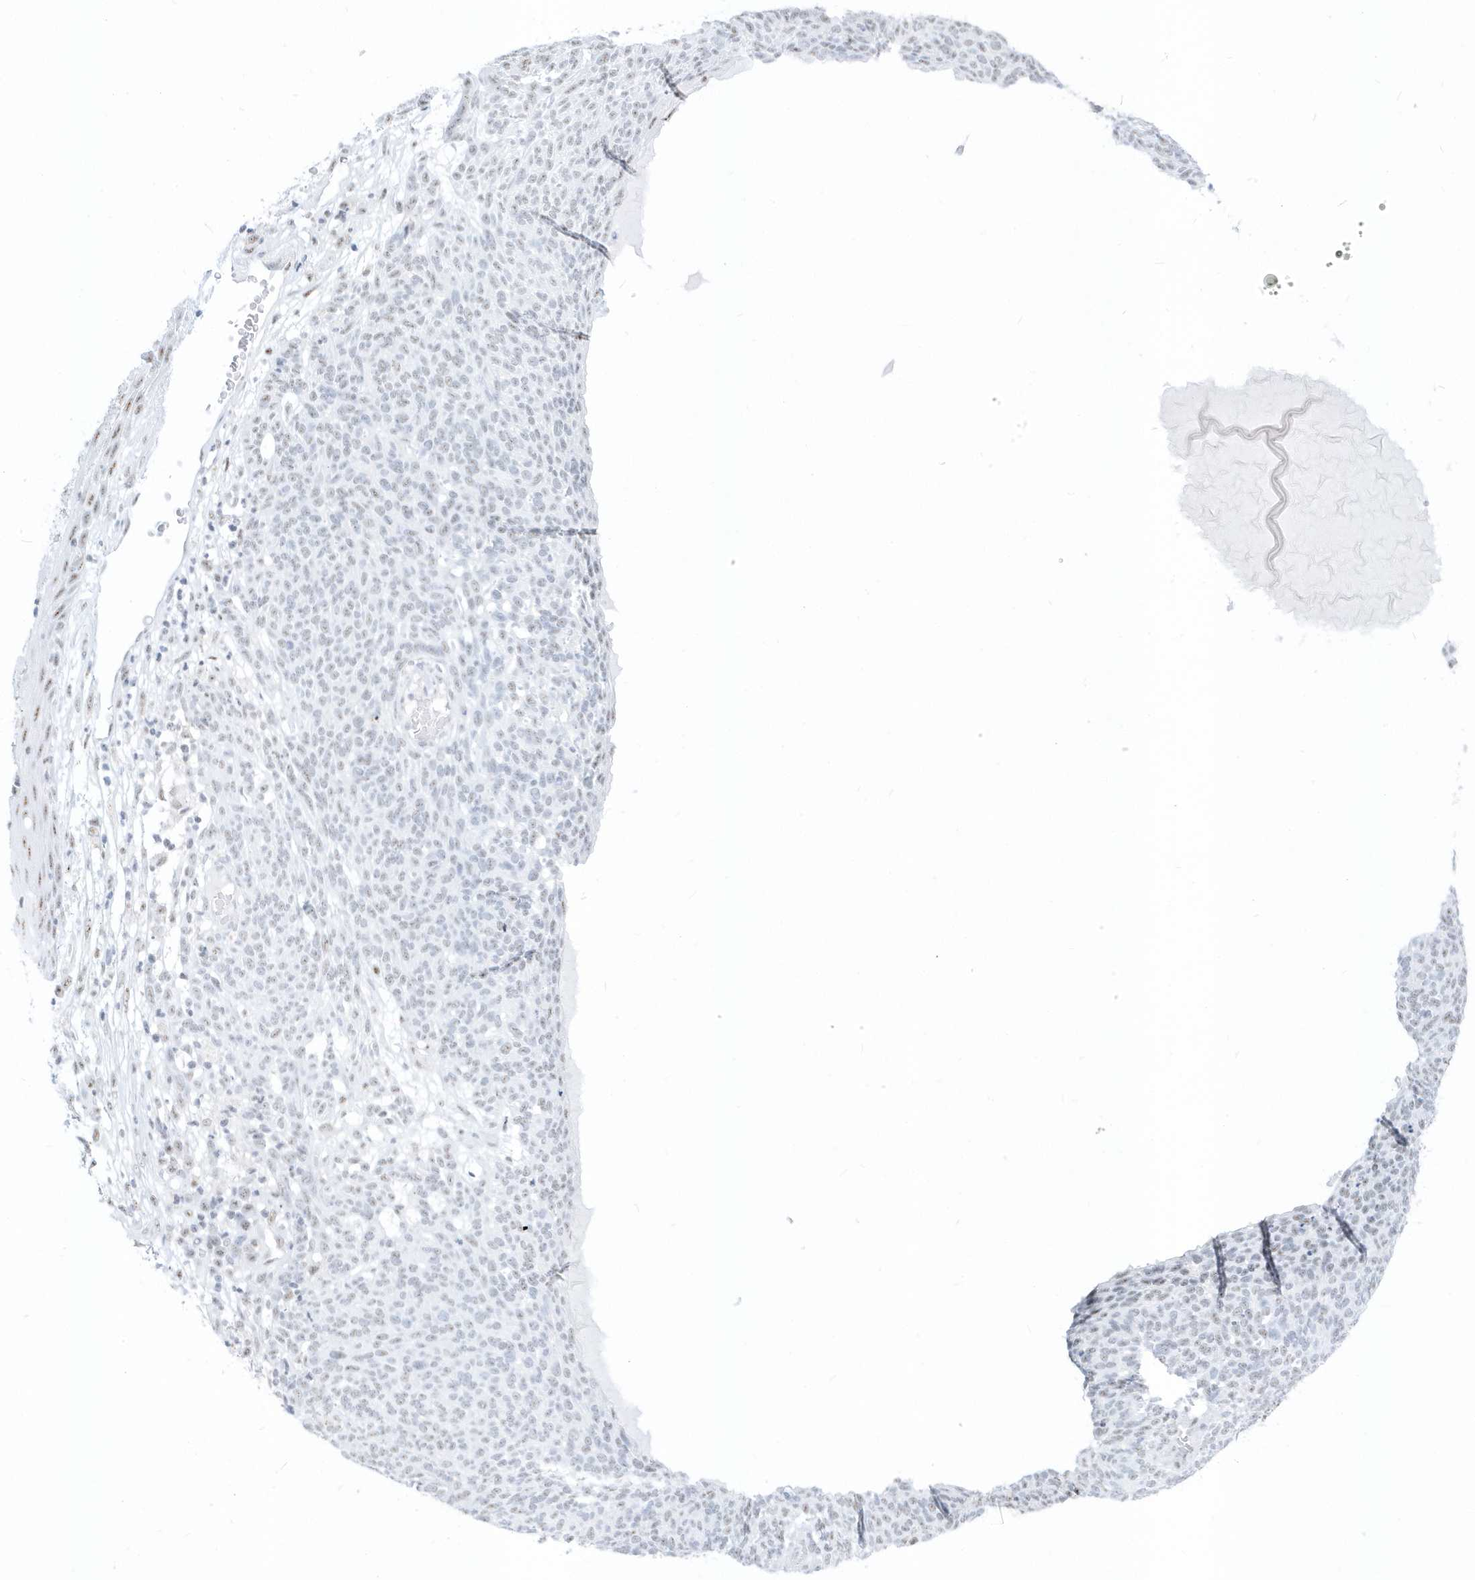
{"staining": {"intensity": "negative", "quantity": "none", "location": "none"}, "tissue": "skin cancer", "cell_type": "Tumor cells", "image_type": "cancer", "snomed": [{"axis": "morphology", "description": "Squamous cell carcinoma, NOS"}, {"axis": "topography", "description": "Skin"}], "caption": "This is an IHC micrograph of human skin cancer. There is no staining in tumor cells.", "gene": "PLEKHN1", "patient": {"sex": "female", "age": 90}}